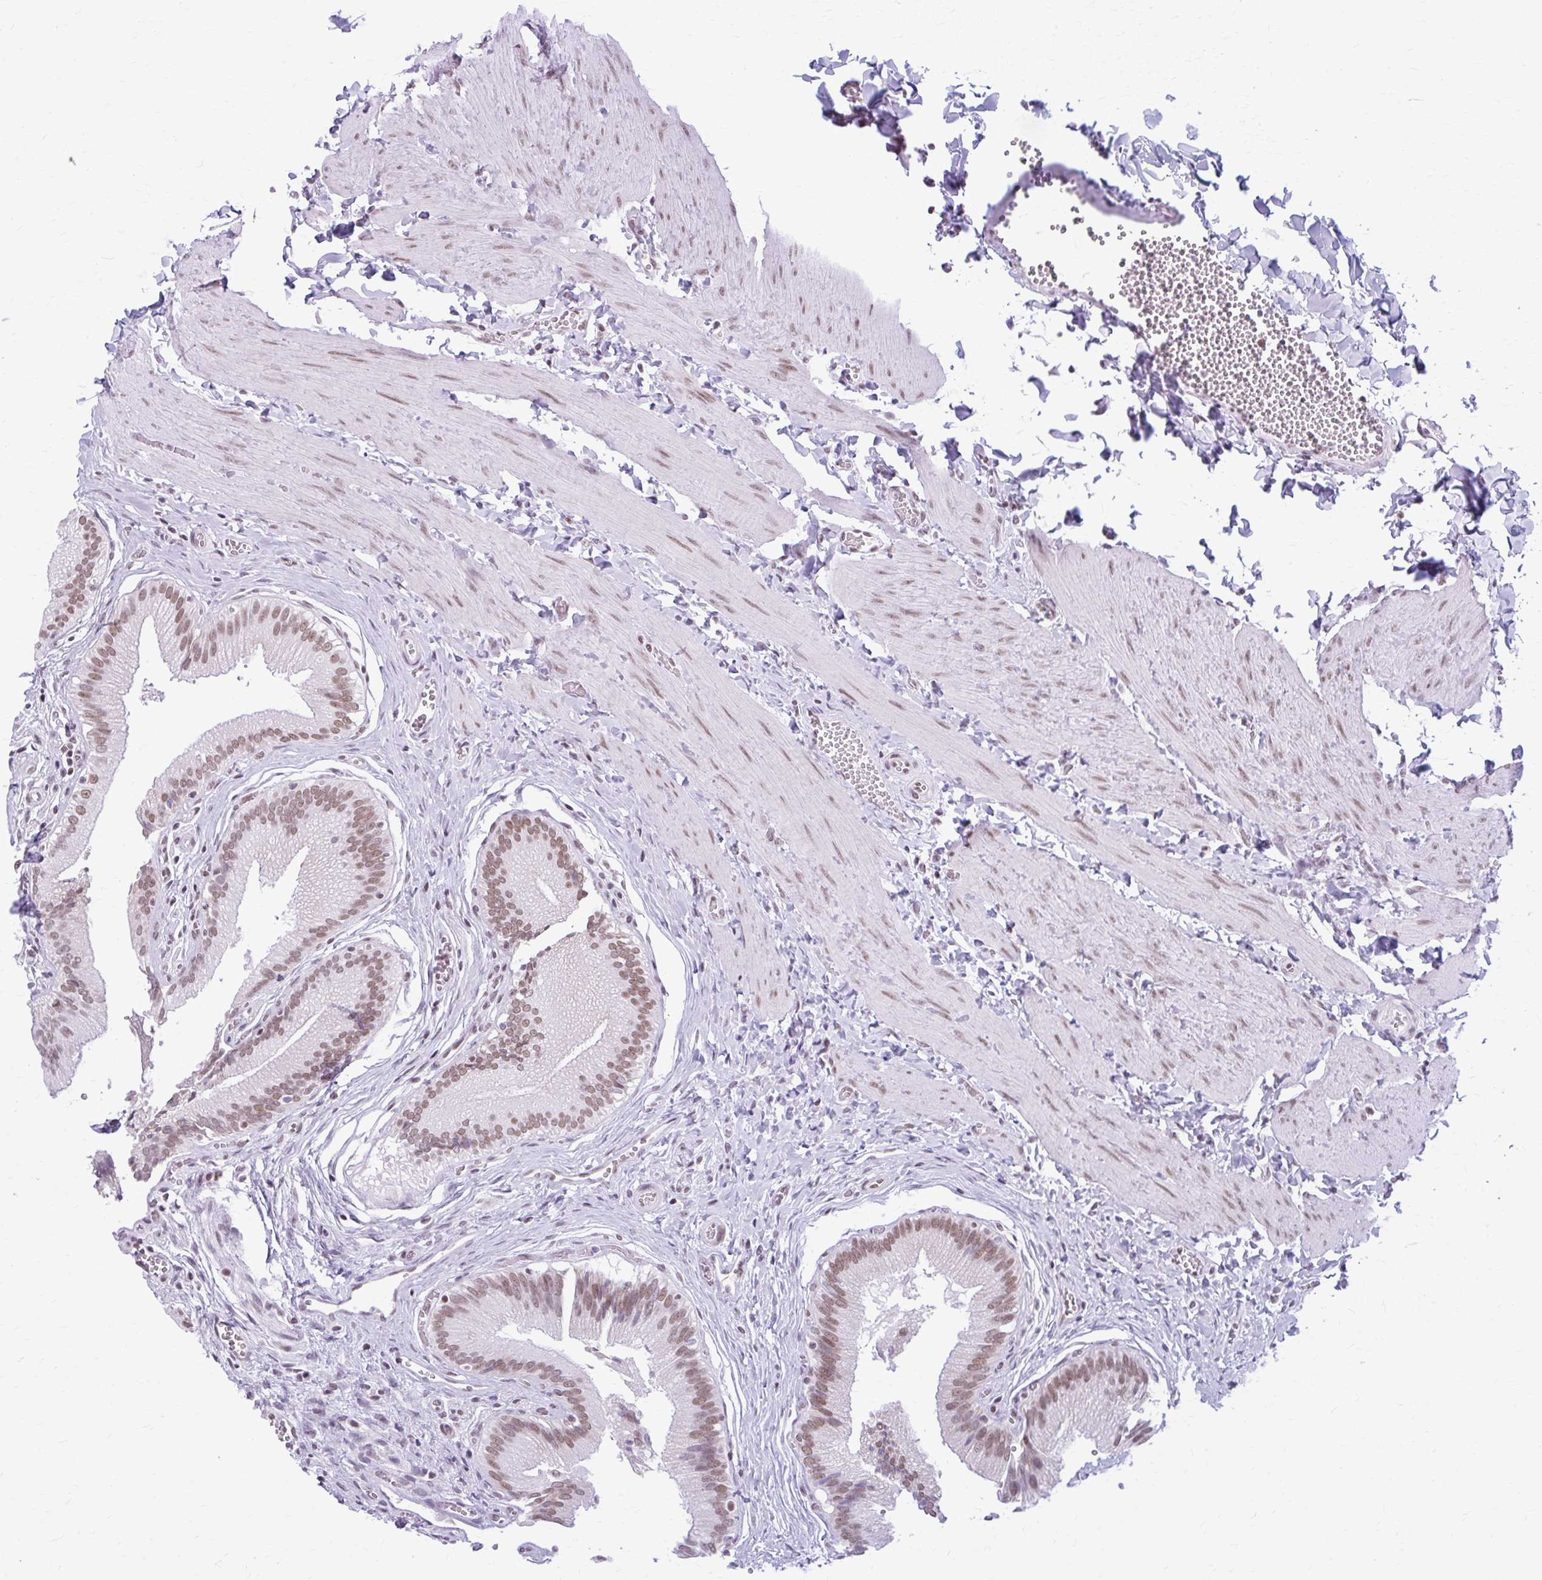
{"staining": {"intensity": "moderate", "quantity": ">75%", "location": "nuclear"}, "tissue": "gallbladder", "cell_type": "Glandular cells", "image_type": "normal", "snomed": [{"axis": "morphology", "description": "Normal tissue, NOS"}, {"axis": "topography", "description": "Gallbladder"}], "caption": "Gallbladder stained with DAB (3,3'-diaminobenzidine) immunohistochemistry demonstrates medium levels of moderate nuclear expression in approximately >75% of glandular cells. (DAB = brown stain, brightfield microscopy at high magnification).", "gene": "PABIR1", "patient": {"sex": "male", "age": 17}}